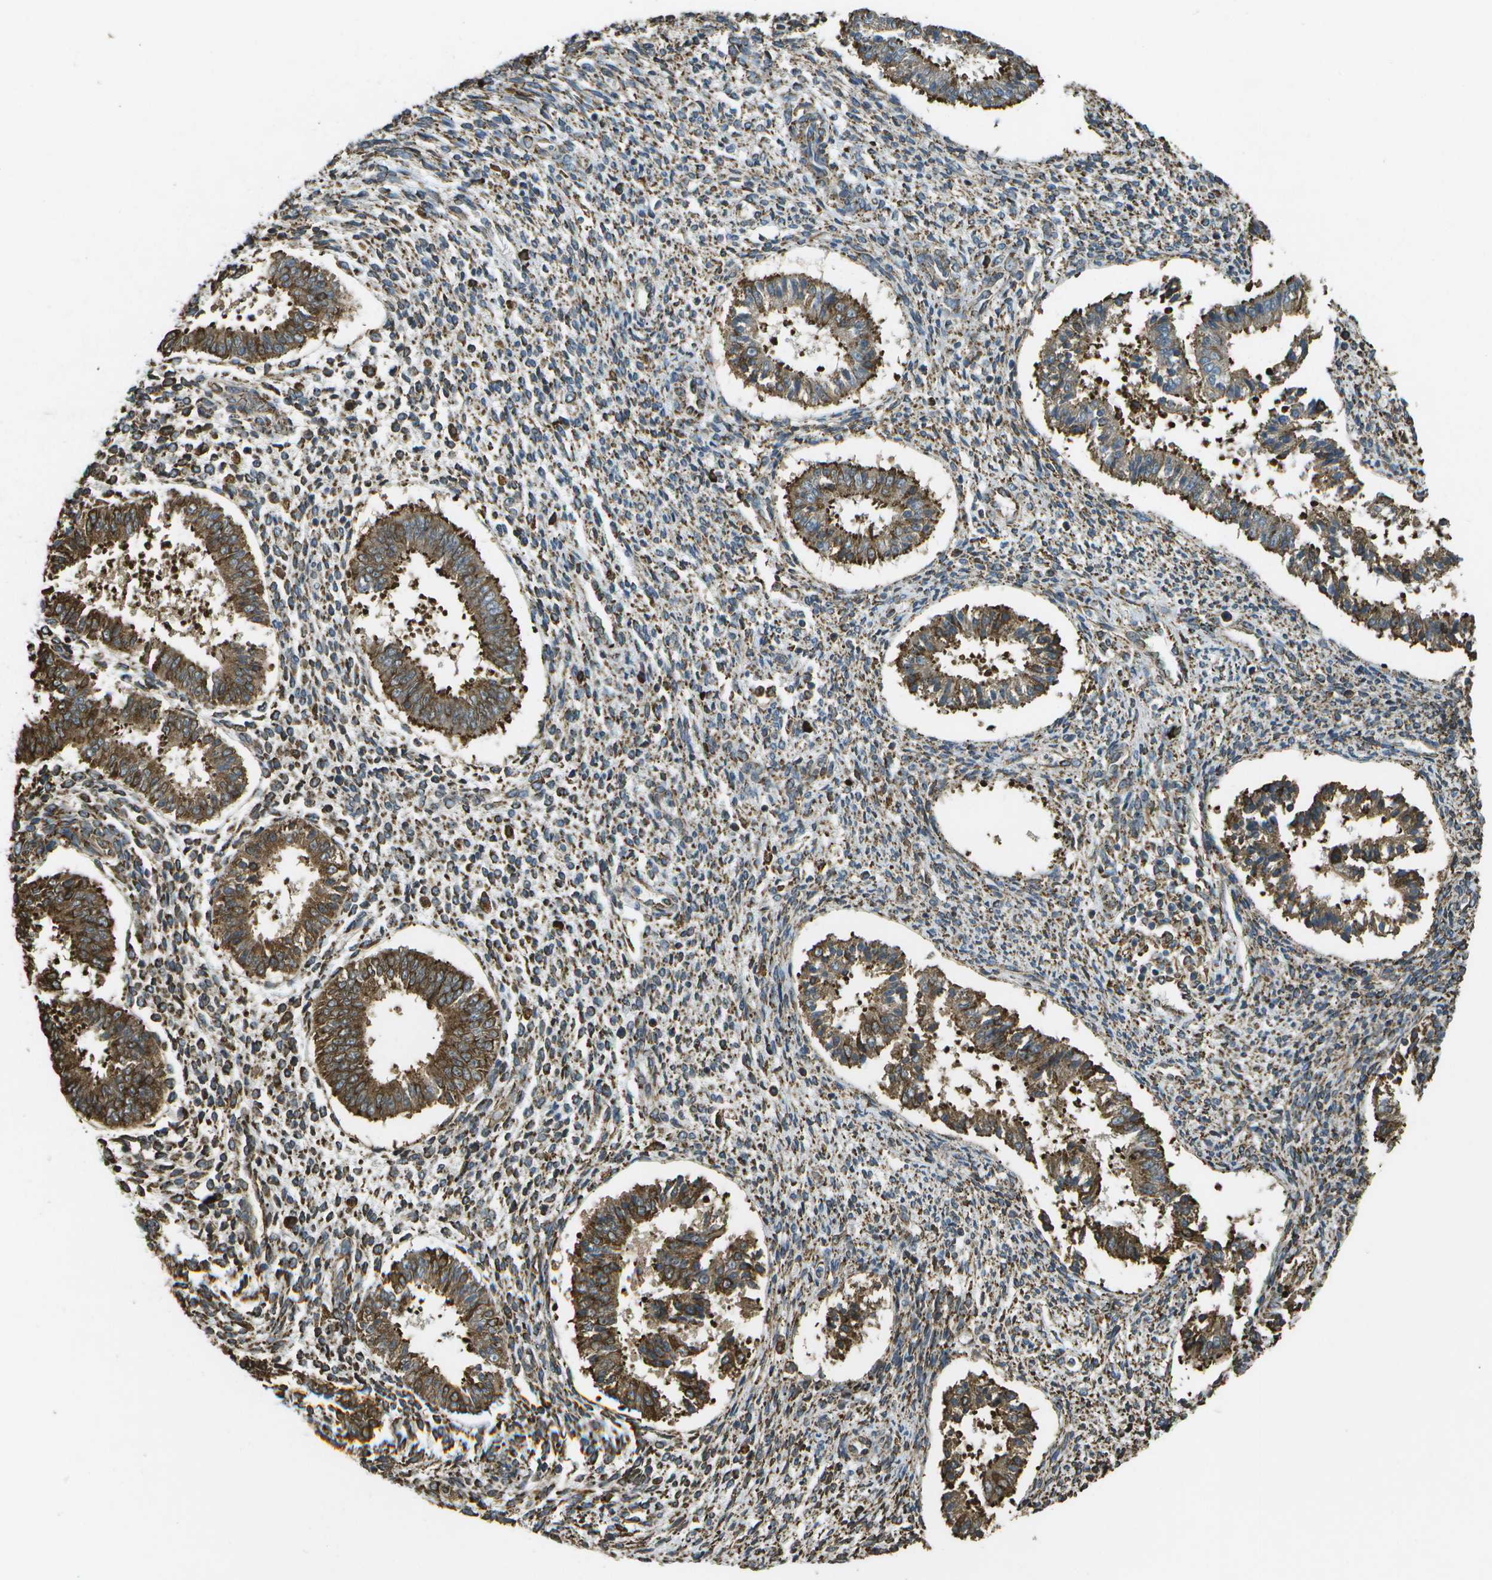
{"staining": {"intensity": "moderate", "quantity": ">75%", "location": "cytoplasmic/membranous"}, "tissue": "endometrium", "cell_type": "Cells in endometrial stroma", "image_type": "normal", "snomed": [{"axis": "morphology", "description": "Normal tissue, NOS"}, {"axis": "topography", "description": "Endometrium"}], "caption": "Brown immunohistochemical staining in benign human endometrium exhibits moderate cytoplasmic/membranous expression in approximately >75% of cells in endometrial stroma. (Brightfield microscopy of DAB IHC at high magnification).", "gene": "PDIA4", "patient": {"sex": "female", "age": 35}}